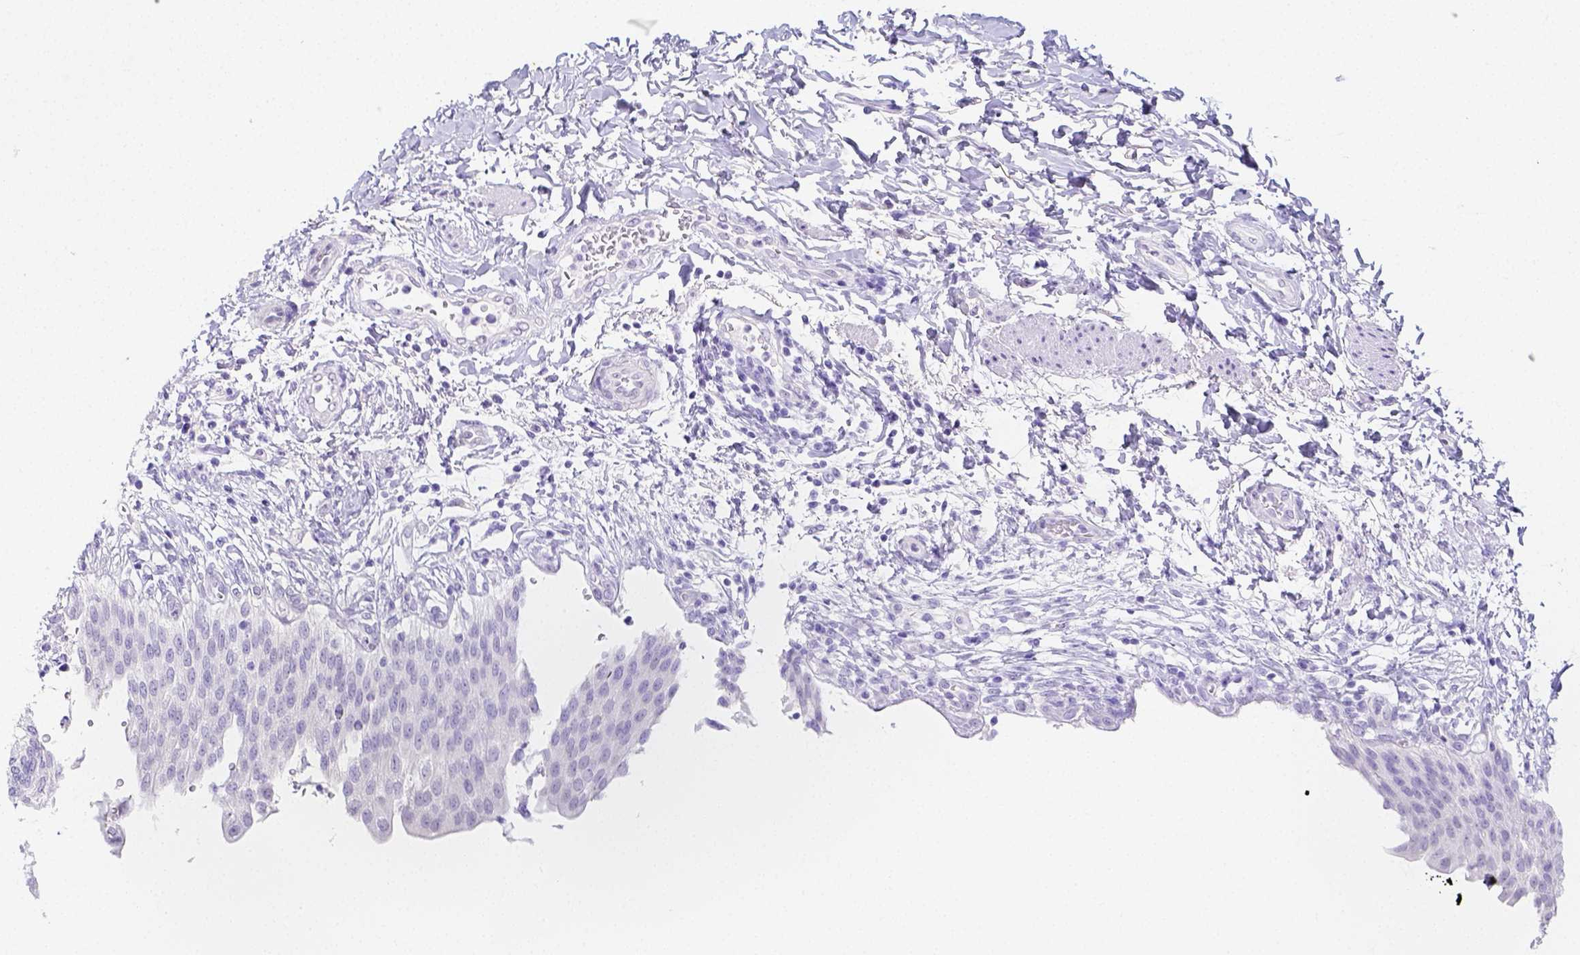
{"staining": {"intensity": "negative", "quantity": "none", "location": "none"}, "tissue": "urinary bladder", "cell_type": "Urothelial cells", "image_type": "normal", "snomed": [{"axis": "morphology", "description": "Normal tissue, NOS"}, {"axis": "topography", "description": "Urinary bladder"}, {"axis": "topography", "description": "Peripheral nerve tissue"}], "caption": "DAB (3,3'-diaminobenzidine) immunohistochemical staining of normal human urinary bladder reveals no significant staining in urothelial cells.", "gene": "ARHGAP36", "patient": {"sex": "female", "age": 60}}